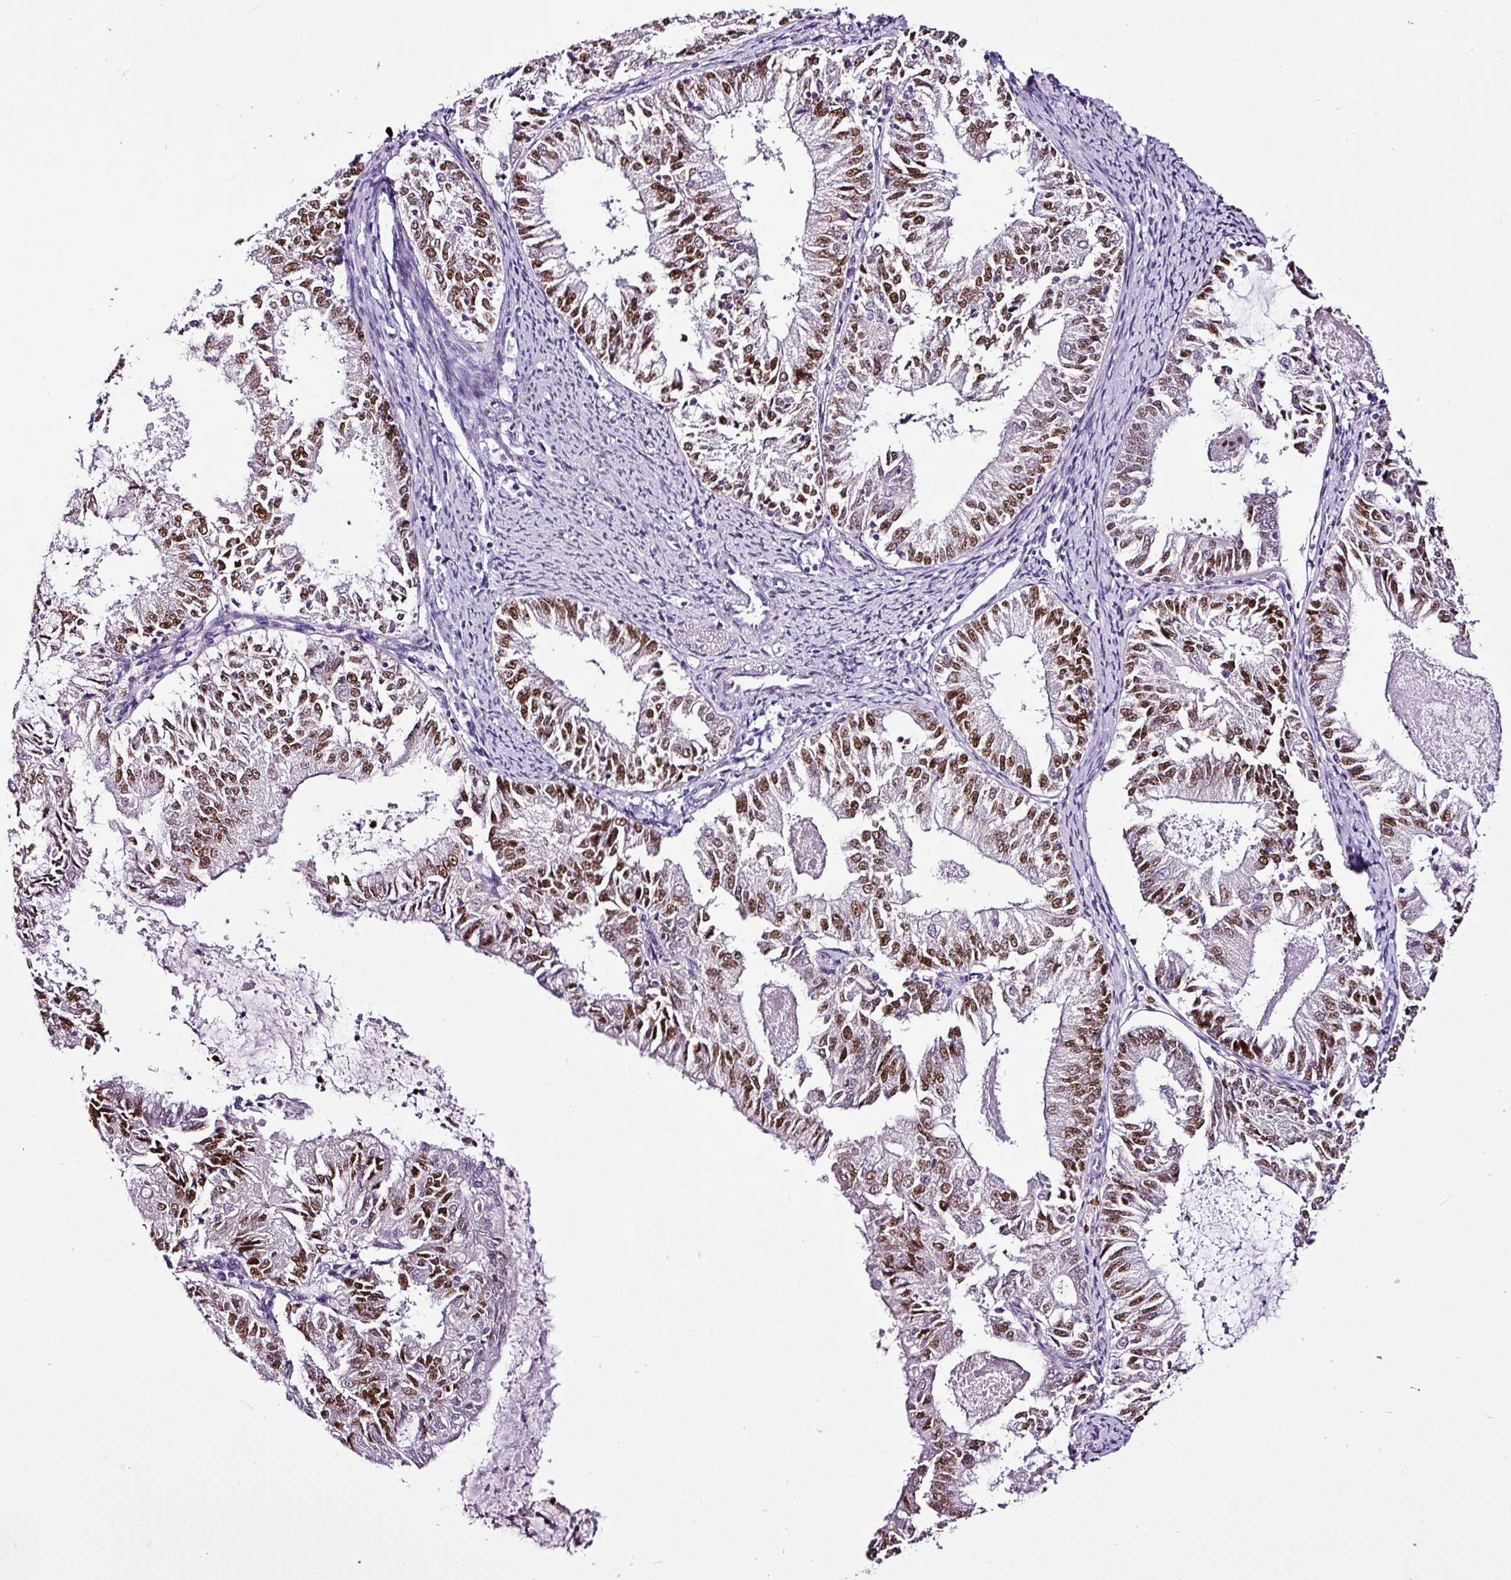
{"staining": {"intensity": "moderate", "quantity": ">75%", "location": "nuclear"}, "tissue": "endometrial cancer", "cell_type": "Tumor cells", "image_type": "cancer", "snomed": [{"axis": "morphology", "description": "Adenocarcinoma, NOS"}, {"axis": "topography", "description": "Endometrium"}], "caption": "Immunohistochemical staining of endometrial cancer (adenocarcinoma) reveals moderate nuclear protein positivity in approximately >75% of tumor cells.", "gene": "ESR1", "patient": {"sex": "female", "age": 57}}